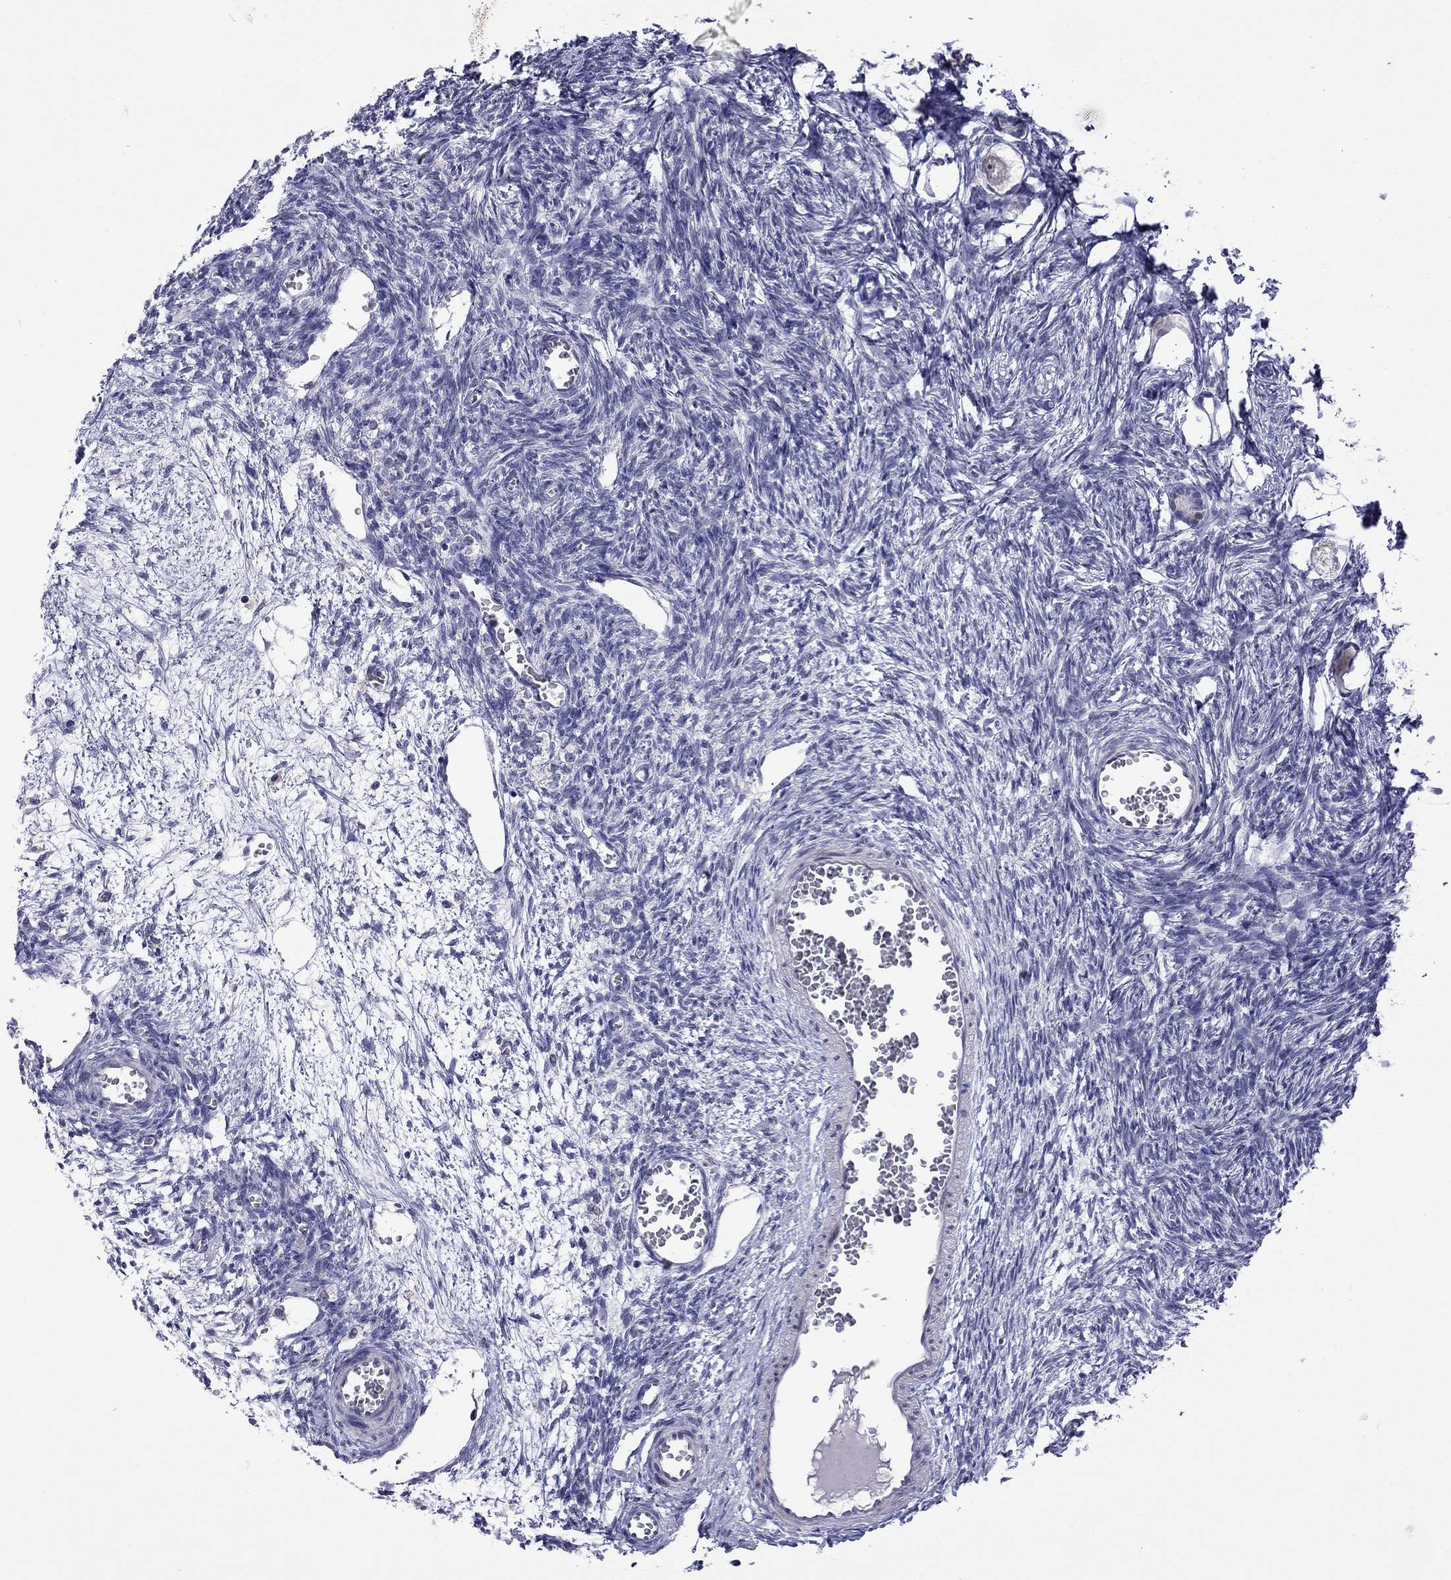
{"staining": {"intensity": "negative", "quantity": "none", "location": "none"}, "tissue": "ovary", "cell_type": "Follicle cells", "image_type": "normal", "snomed": [{"axis": "morphology", "description": "Normal tissue, NOS"}, {"axis": "topography", "description": "Ovary"}], "caption": "Immunohistochemistry (IHC) photomicrograph of normal ovary: human ovary stained with DAB demonstrates no significant protein expression in follicle cells.", "gene": "HES5", "patient": {"sex": "female", "age": 27}}